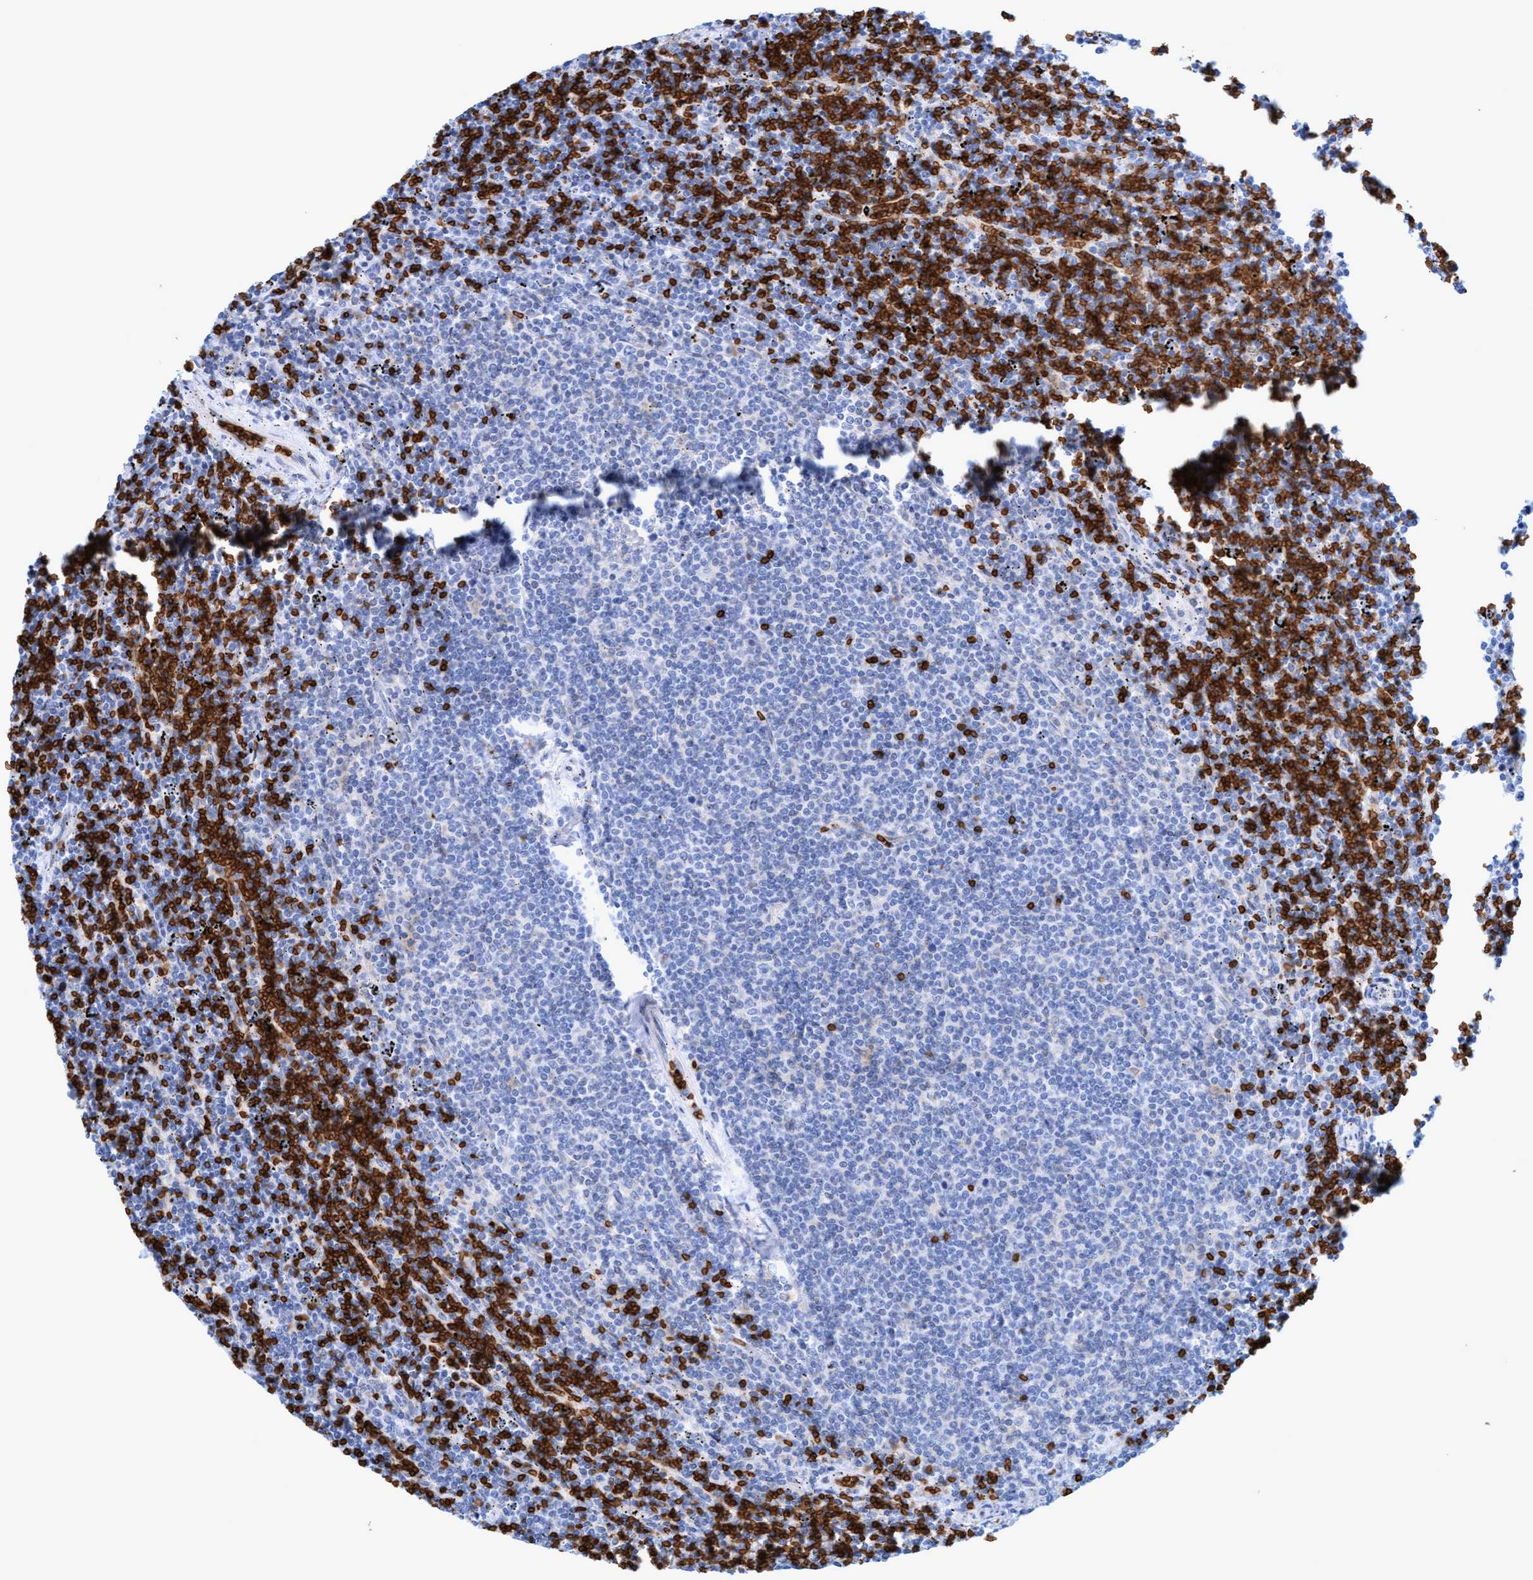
{"staining": {"intensity": "negative", "quantity": "none", "location": "none"}, "tissue": "lymphoma", "cell_type": "Tumor cells", "image_type": "cancer", "snomed": [{"axis": "morphology", "description": "Malignant lymphoma, non-Hodgkin's type, Low grade"}, {"axis": "topography", "description": "Spleen"}], "caption": "Malignant lymphoma, non-Hodgkin's type (low-grade) stained for a protein using immunohistochemistry (IHC) demonstrates no expression tumor cells.", "gene": "SPEM2", "patient": {"sex": "female", "age": 50}}